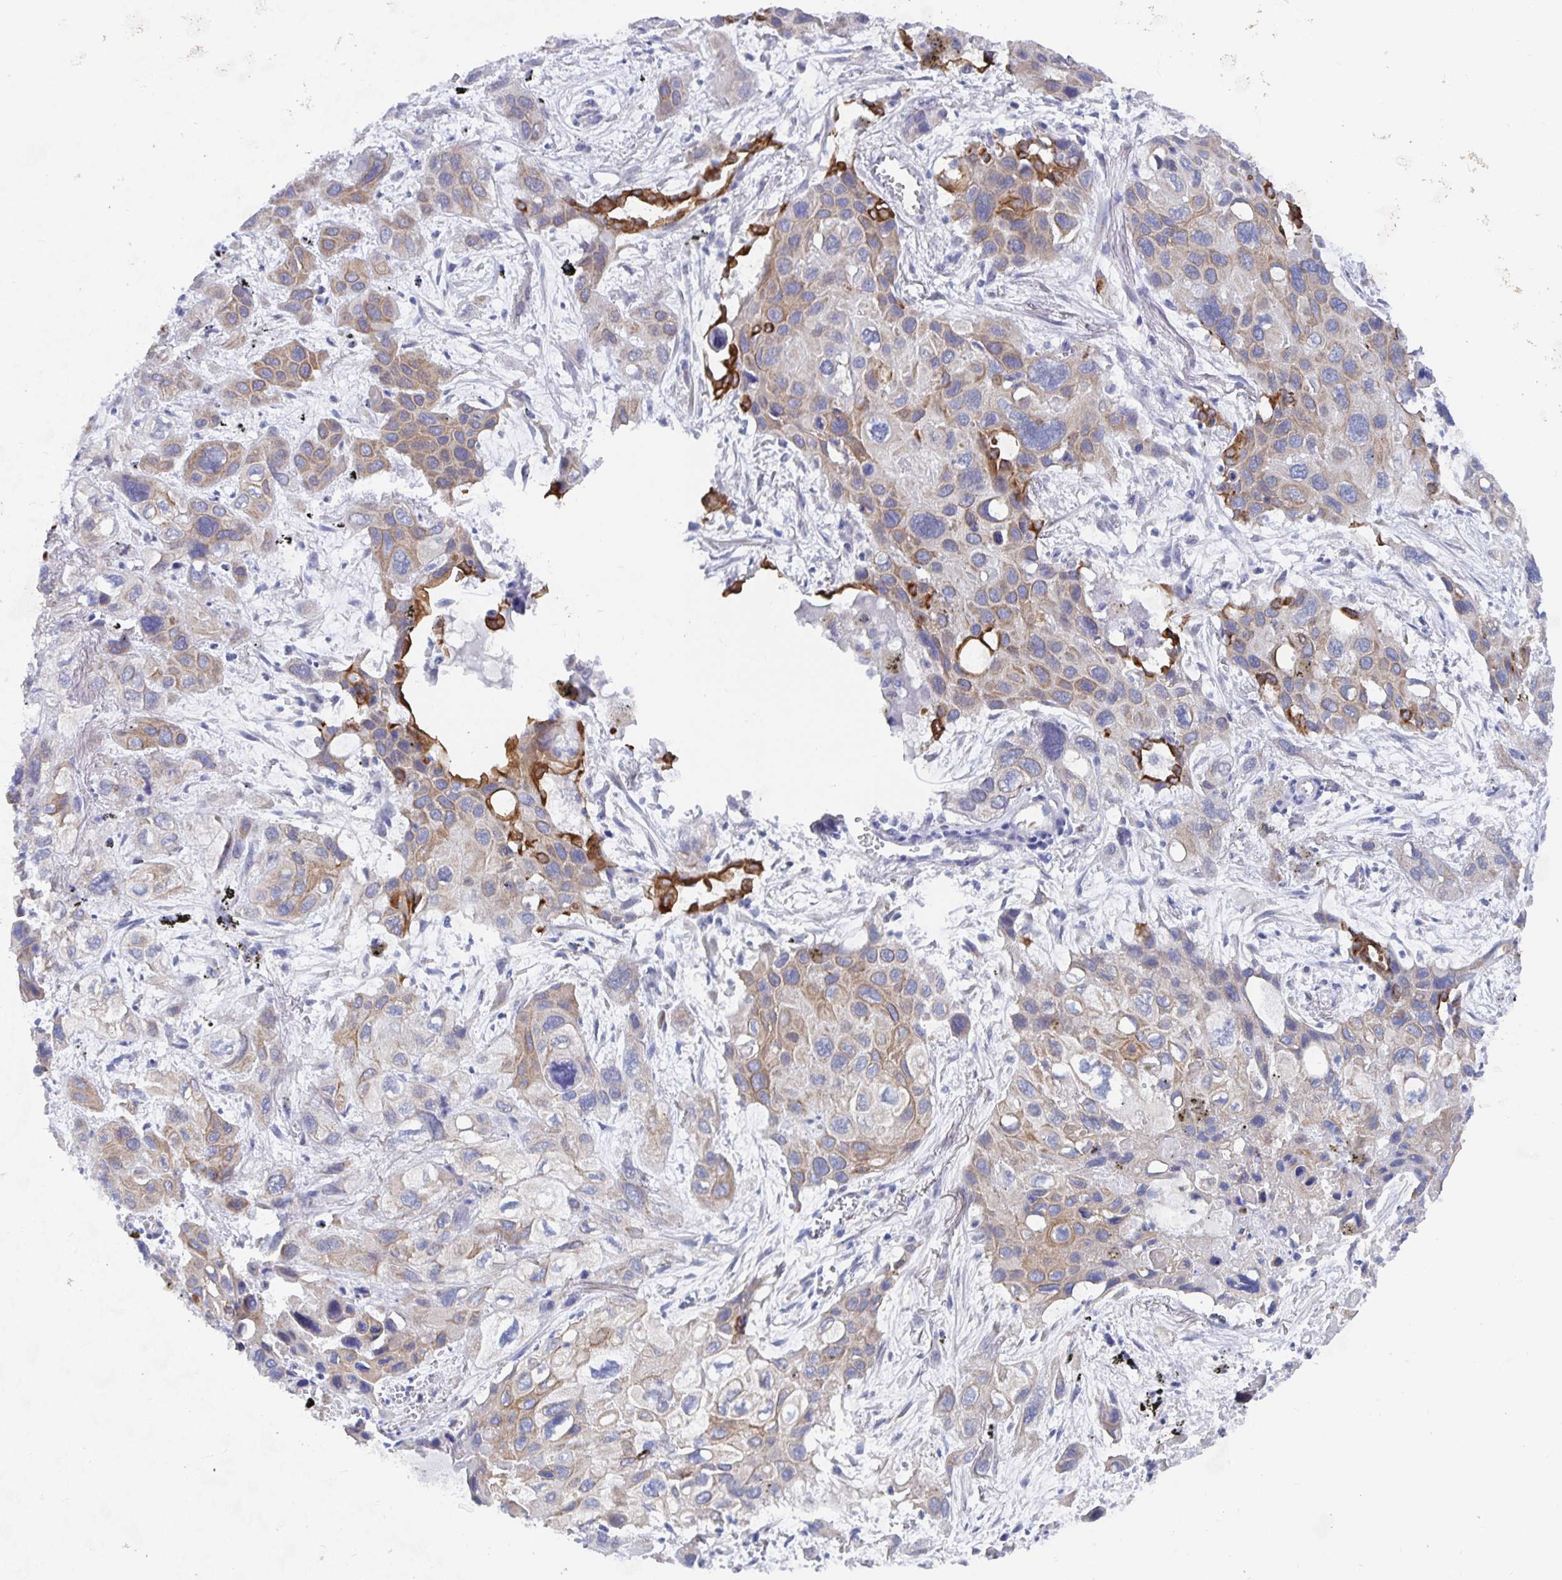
{"staining": {"intensity": "moderate", "quantity": "<25%", "location": "cytoplasmic/membranous"}, "tissue": "lung cancer", "cell_type": "Tumor cells", "image_type": "cancer", "snomed": [{"axis": "morphology", "description": "Squamous cell carcinoma, NOS"}, {"axis": "morphology", "description": "Squamous cell carcinoma, metastatic, NOS"}, {"axis": "topography", "description": "Lung"}], "caption": "Brown immunohistochemical staining in human lung cancer (metastatic squamous cell carcinoma) demonstrates moderate cytoplasmic/membranous expression in approximately <25% of tumor cells. (brown staining indicates protein expression, while blue staining denotes nuclei).", "gene": "ZIK1", "patient": {"sex": "male", "age": 59}}